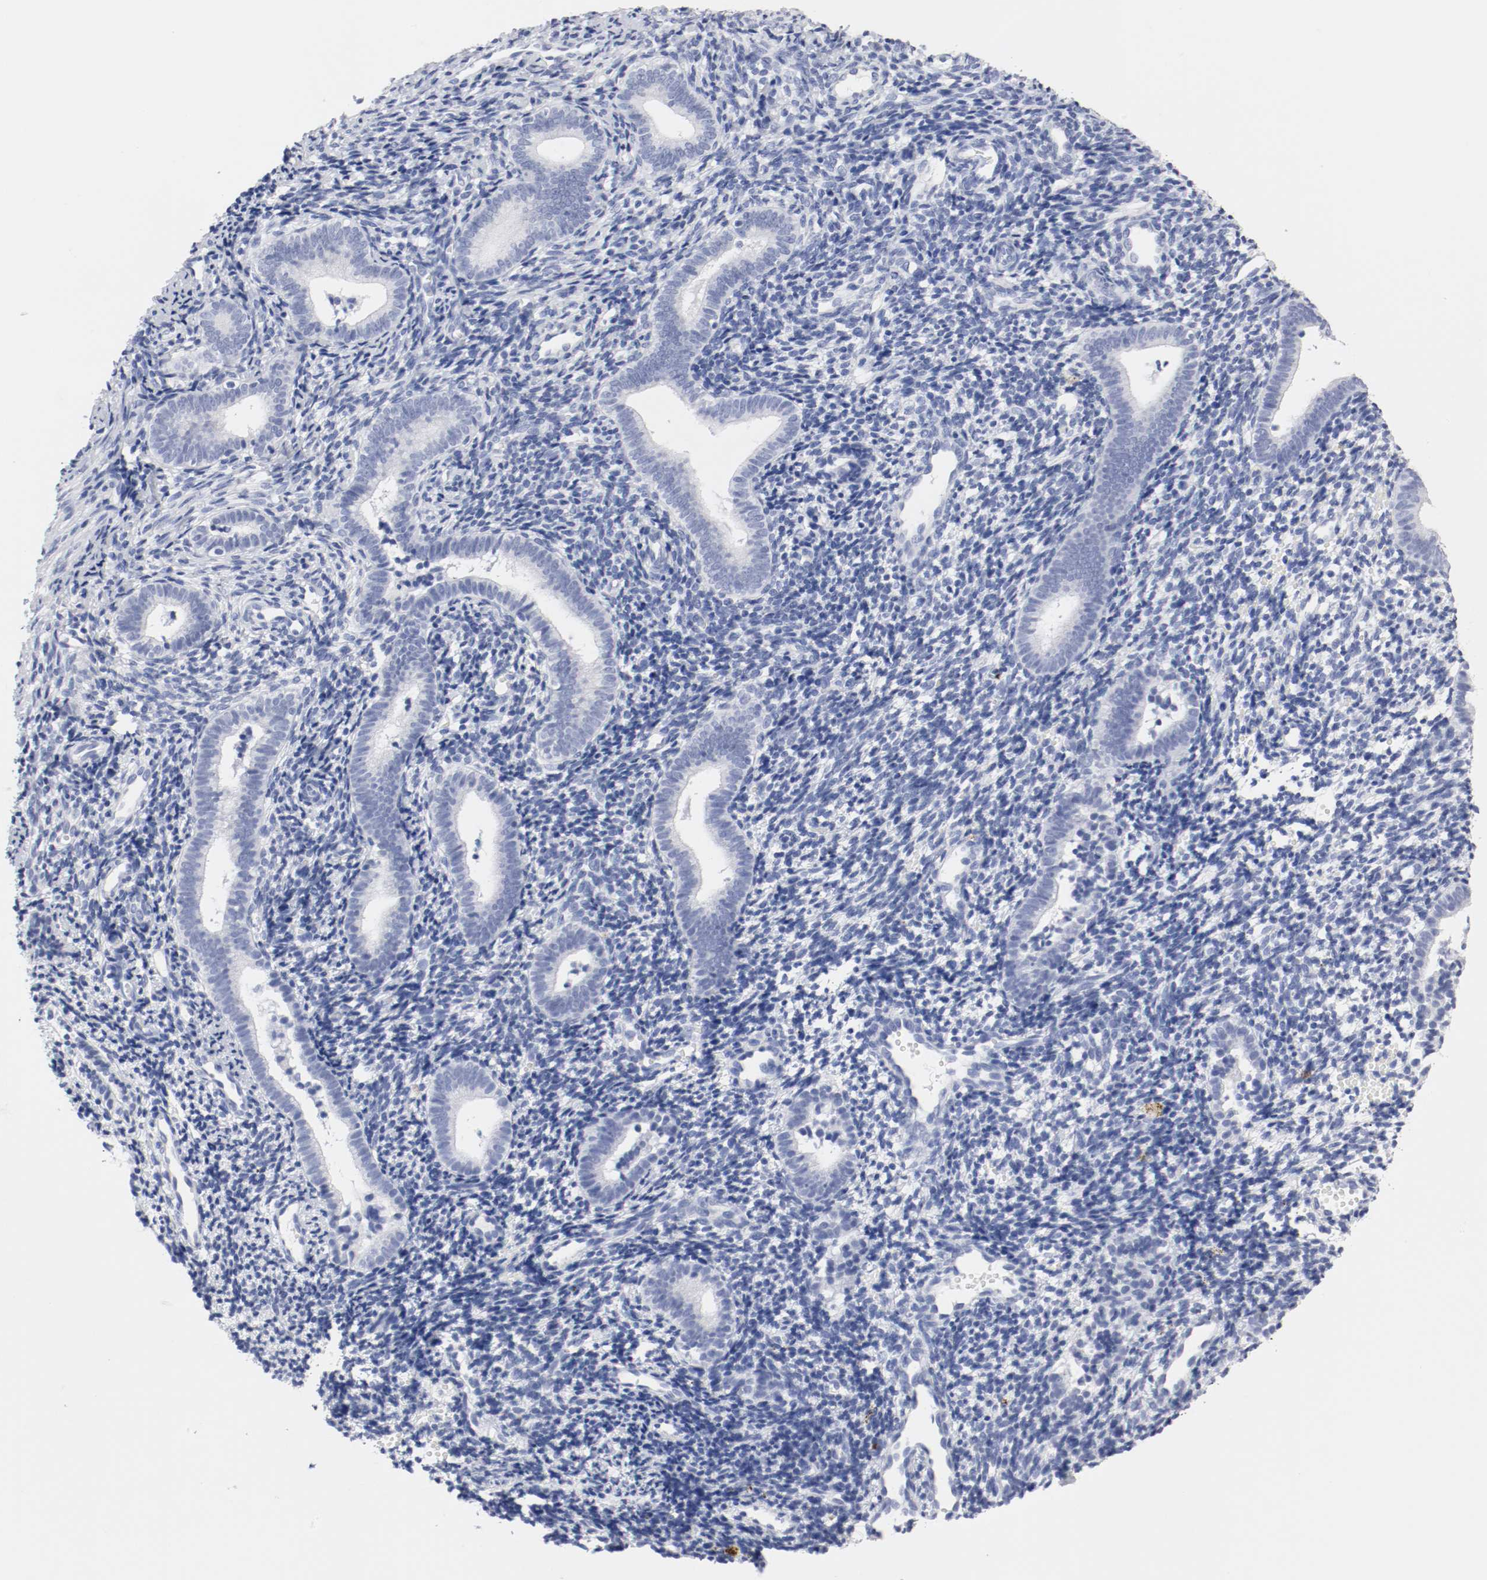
{"staining": {"intensity": "negative", "quantity": "none", "location": "none"}, "tissue": "endometrium", "cell_type": "Cells in endometrial stroma", "image_type": "normal", "snomed": [{"axis": "morphology", "description": "Normal tissue, NOS"}, {"axis": "topography", "description": "Uterus"}, {"axis": "topography", "description": "Endometrium"}], "caption": "A high-resolution image shows immunohistochemistry (IHC) staining of unremarkable endometrium, which shows no significant staining in cells in endometrial stroma.", "gene": "GAD1", "patient": {"sex": "female", "age": 33}}